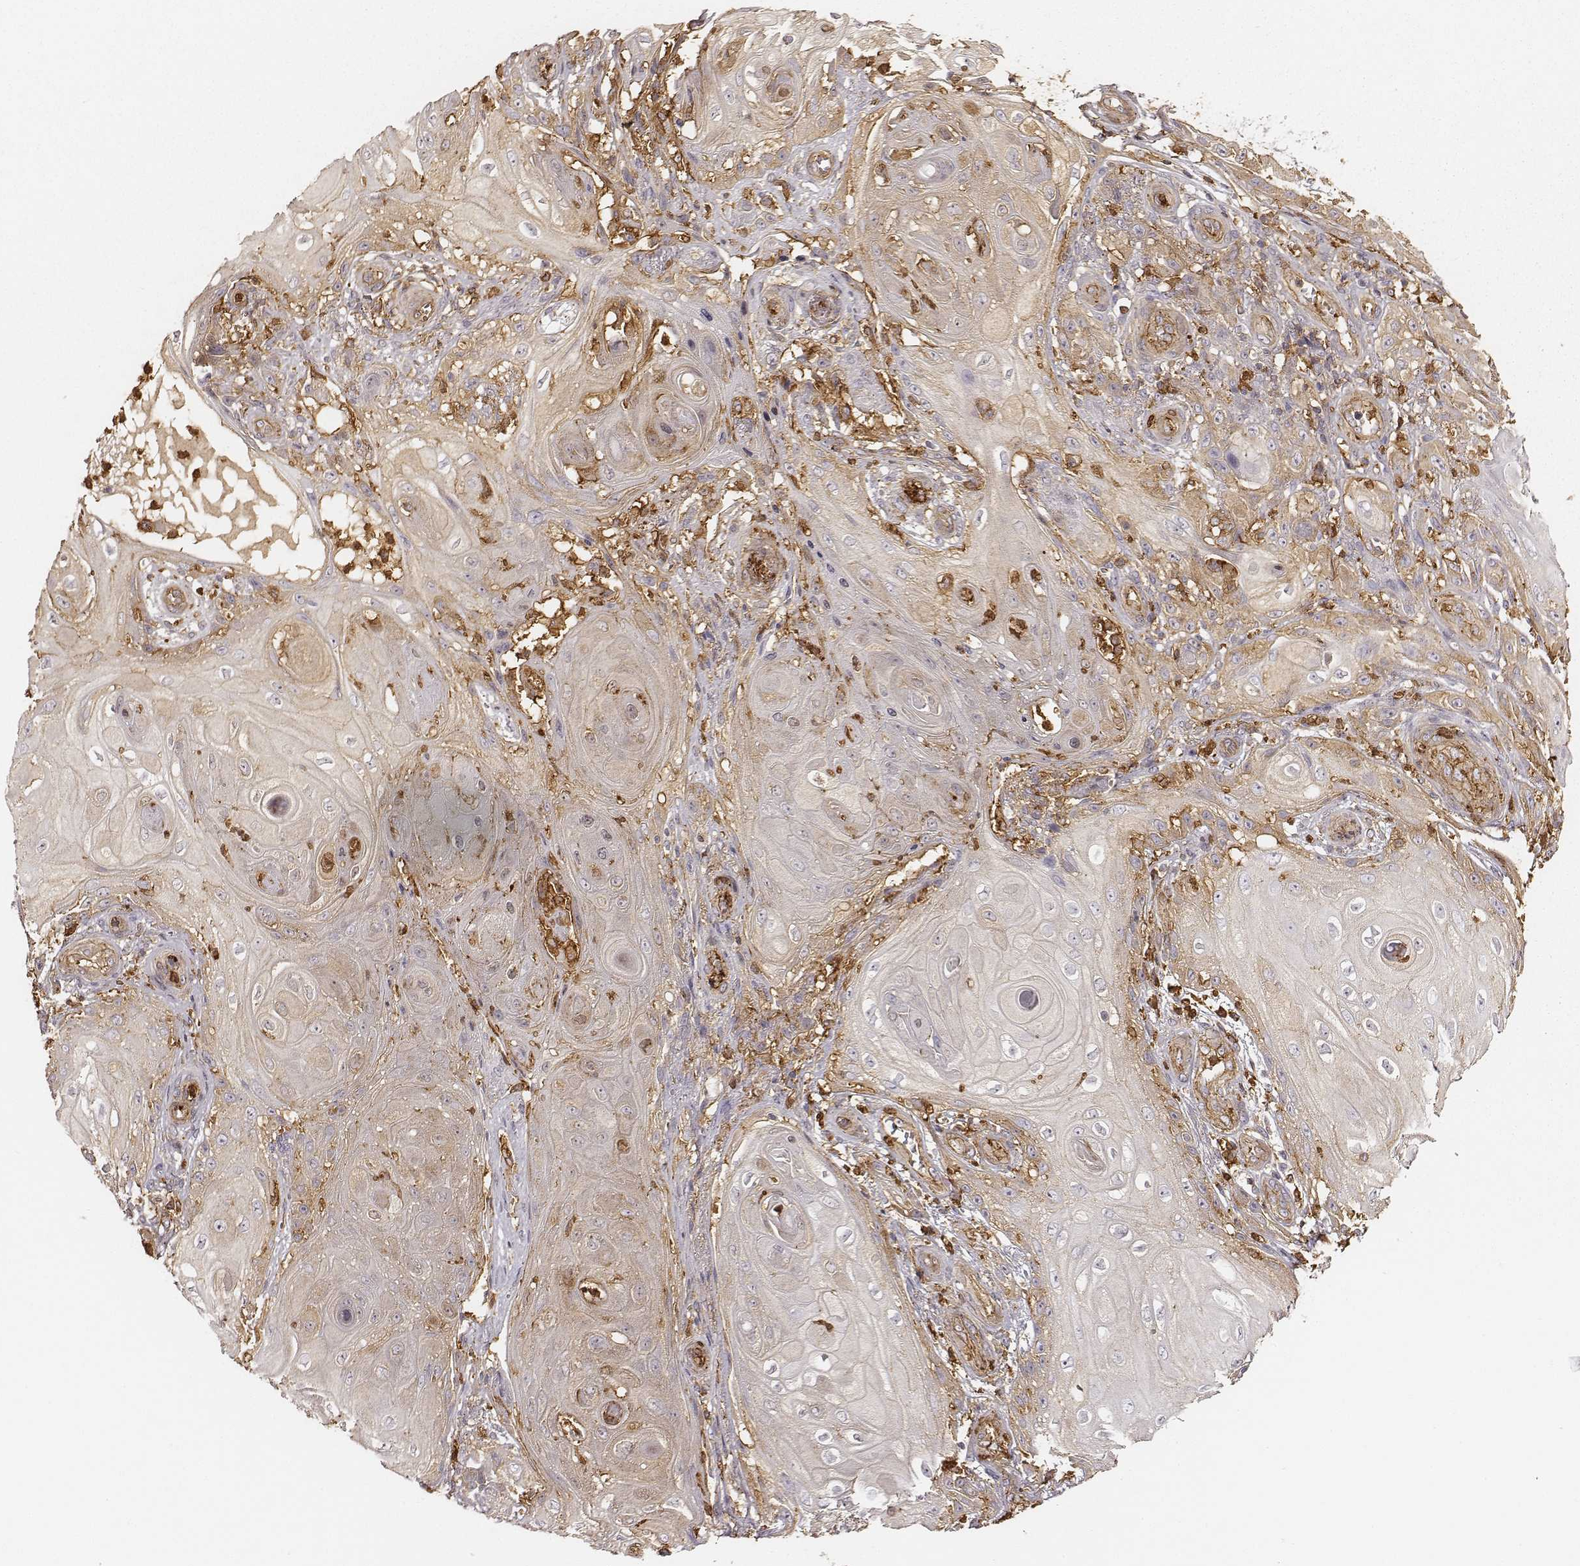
{"staining": {"intensity": "negative", "quantity": "none", "location": "none"}, "tissue": "skin cancer", "cell_type": "Tumor cells", "image_type": "cancer", "snomed": [{"axis": "morphology", "description": "Squamous cell carcinoma, NOS"}, {"axis": "topography", "description": "Skin"}], "caption": "Human skin cancer stained for a protein using IHC displays no staining in tumor cells.", "gene": "ZYX", "patient": {"sex": "male", "age": 62}}